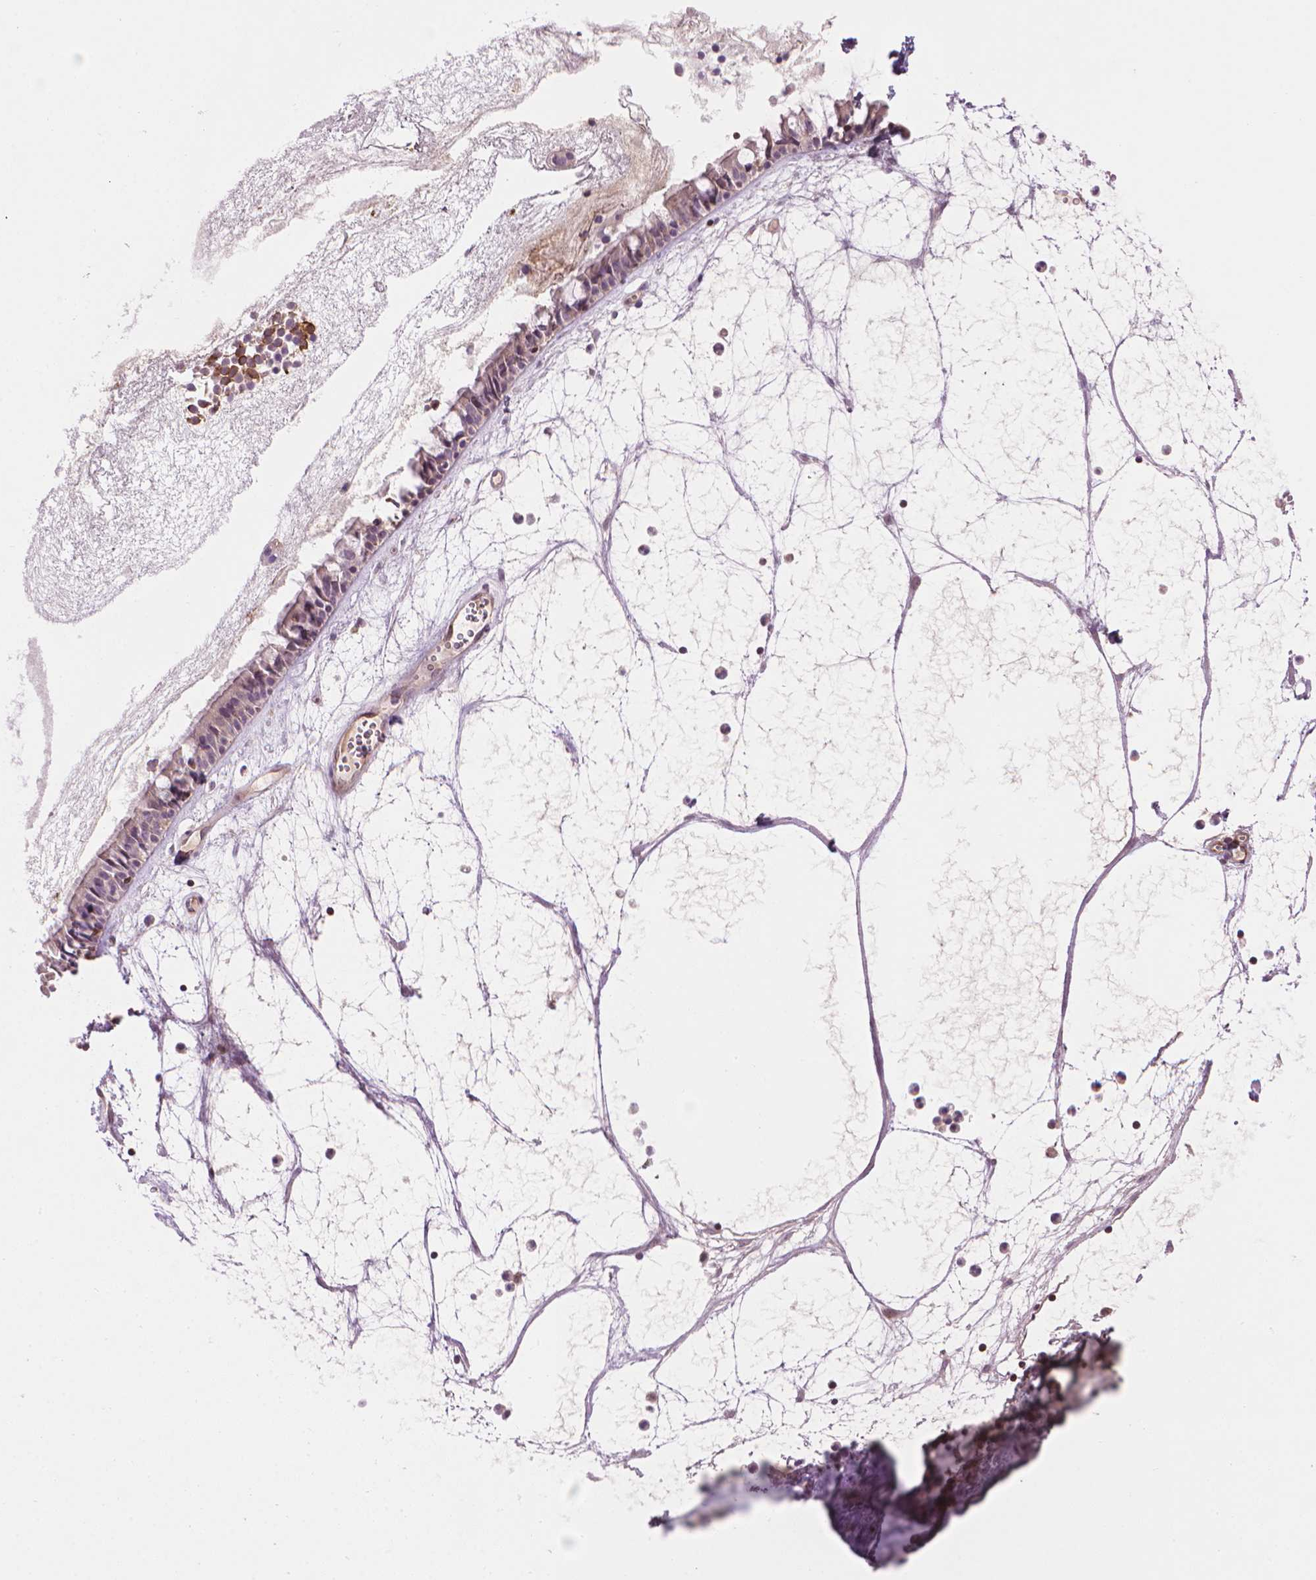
{"staining": {"intensity": "weak", "quantity": "<25%", "location": "nuclear"}, "tissue": "nasopharynx", "cell_type": "Respiratory epithelial cells", "image_type": "normal", "snomed": [{"axis": "morphology", "description": "Normal tissue, NOS"}, {"axis": "topography", "description": "Nasopharynx"}], "caption": "Respiratory epithelial cells are negative for protein expression in benign human nasopharynx. (DAB (3,3'-diaminobenzidine) IHC with hematoxylin counter stain).", "gene": "SMC2", "patient": {"sex": "male", "age": 31}}